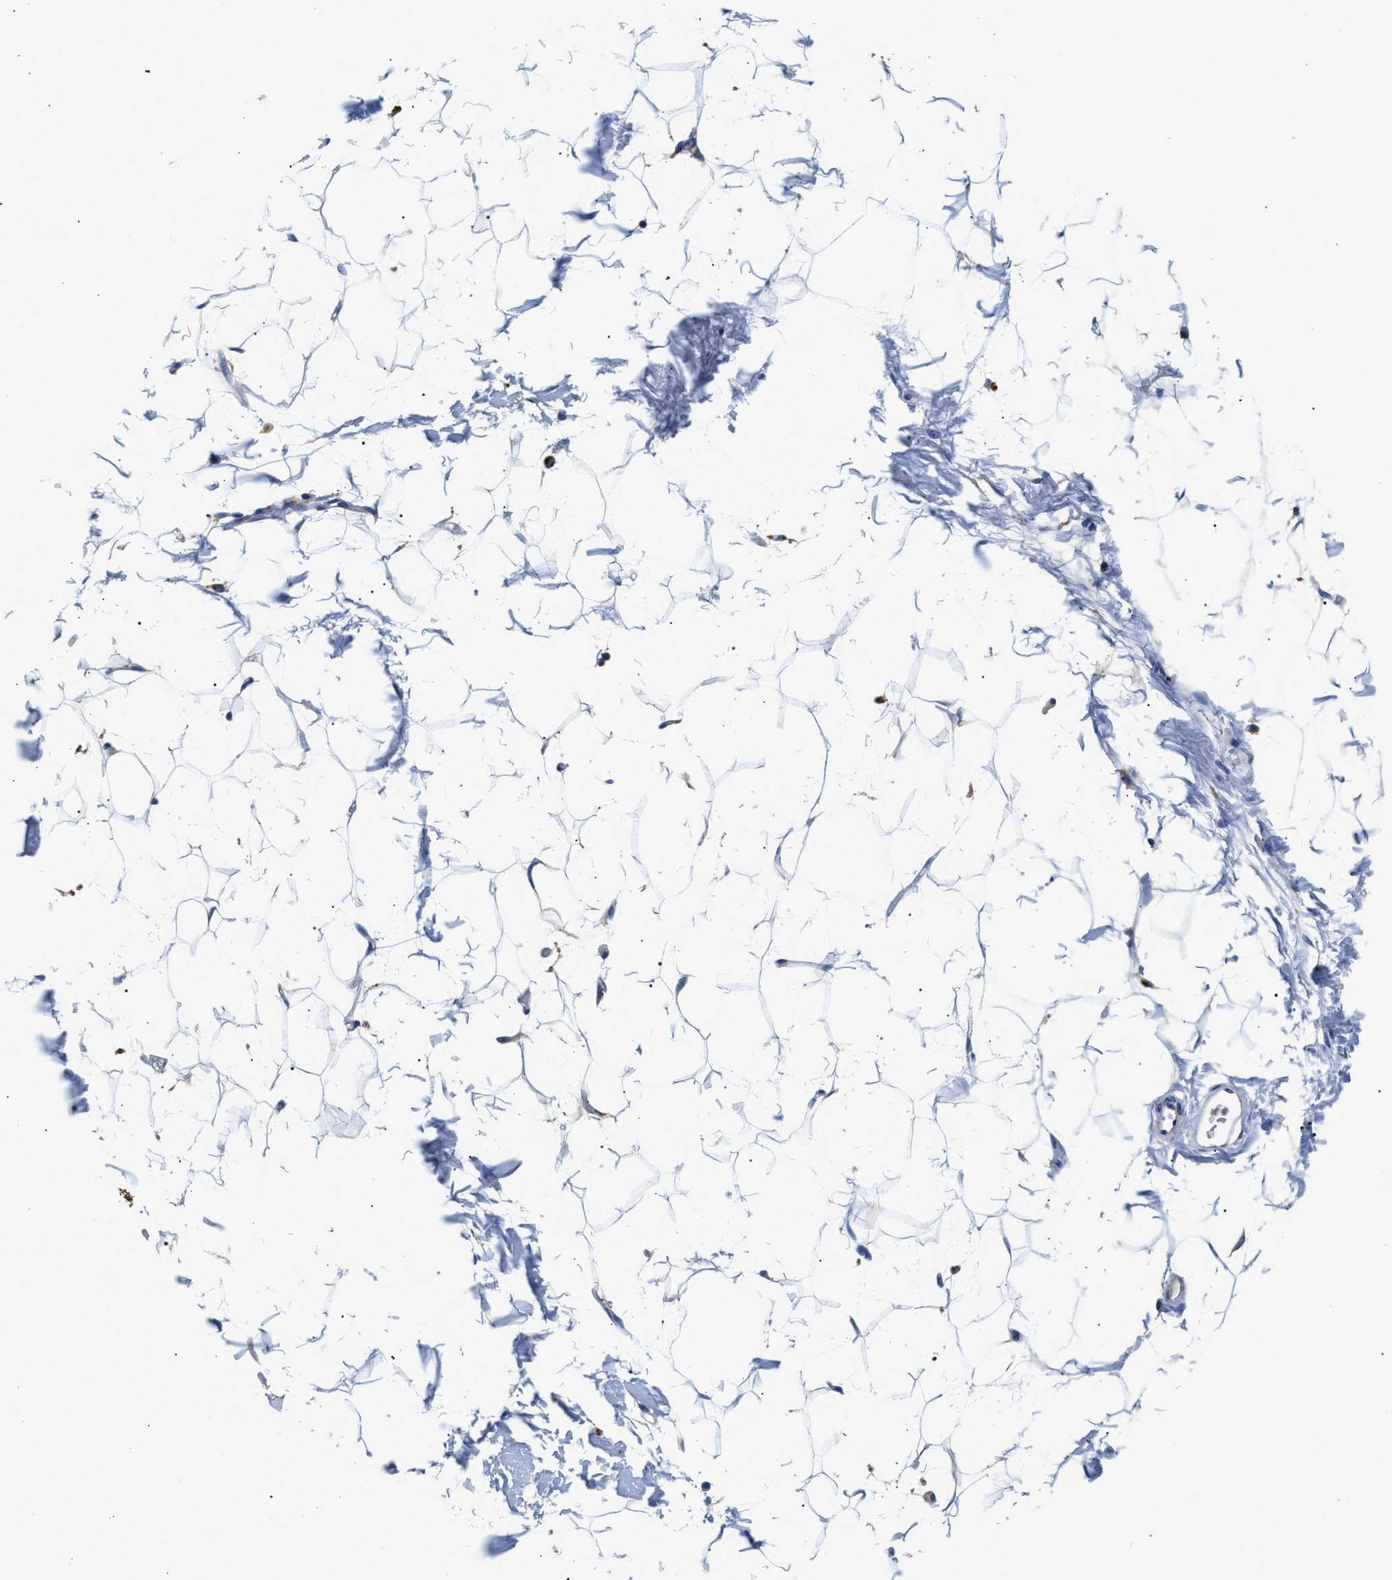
{"staining": {"intensity": "negative", "quantity": "25%-75%", "location": "none"}, "tissue": "adipose tissue", "cell_type": "Adipocytes", "image_type": "normal", "snomed": [{"axis": "morphology", "description": "Normal tissue, NOS"}, {"axis": "topography", "description": "Soft tissue"}], "caption": "Adipocytes show no significant expression in normal adipose tissue. (Stains: DAB (3,3'-diaminobenzidine) IHC with hematoxylin counter stain, Microscopy: brightfield microscopy at high magnification).", "gene": "GNAI3", "patient": {"sex": "male", "age": 72}}